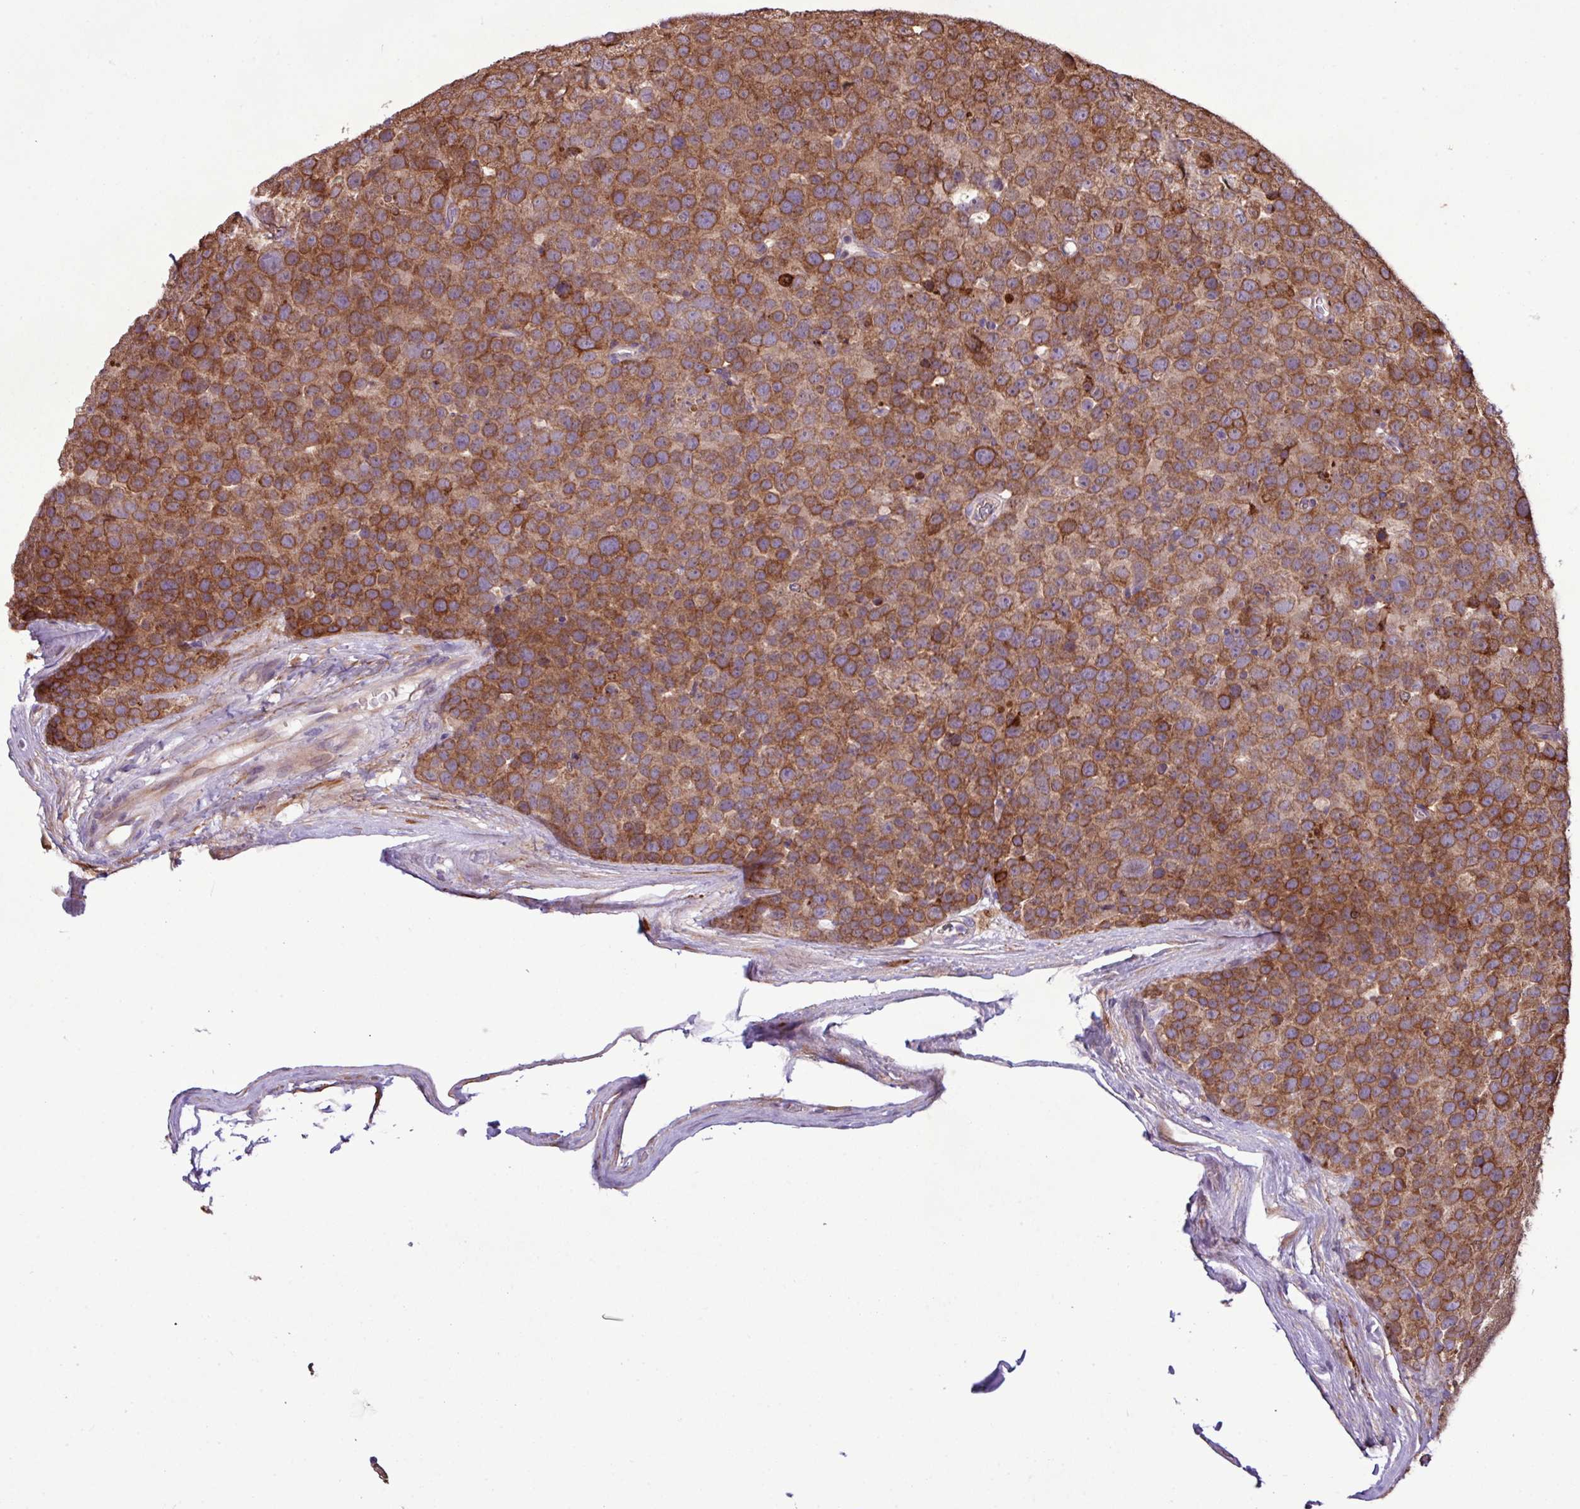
{"staining": {"intensity": "strong", "quantity": ">75%", "location": "cytoplasmic/membranous"}, "tissue": "testis cancer", "cell_type": "Tumor cells", "image_type": "cancer", "snomed": [{"axis": "morphology", "description": "Seminoma, NOS"}, {"axis": "topography", "description": "Testis"}], "caption": "This is a histology image of IHC staining of testis cancer (seminoma), which shows strong staining in the cytoplasmic/membranous of tumor cells.", "gene": "MEGF6", "patient": {"sex": "male", "age": 71}}